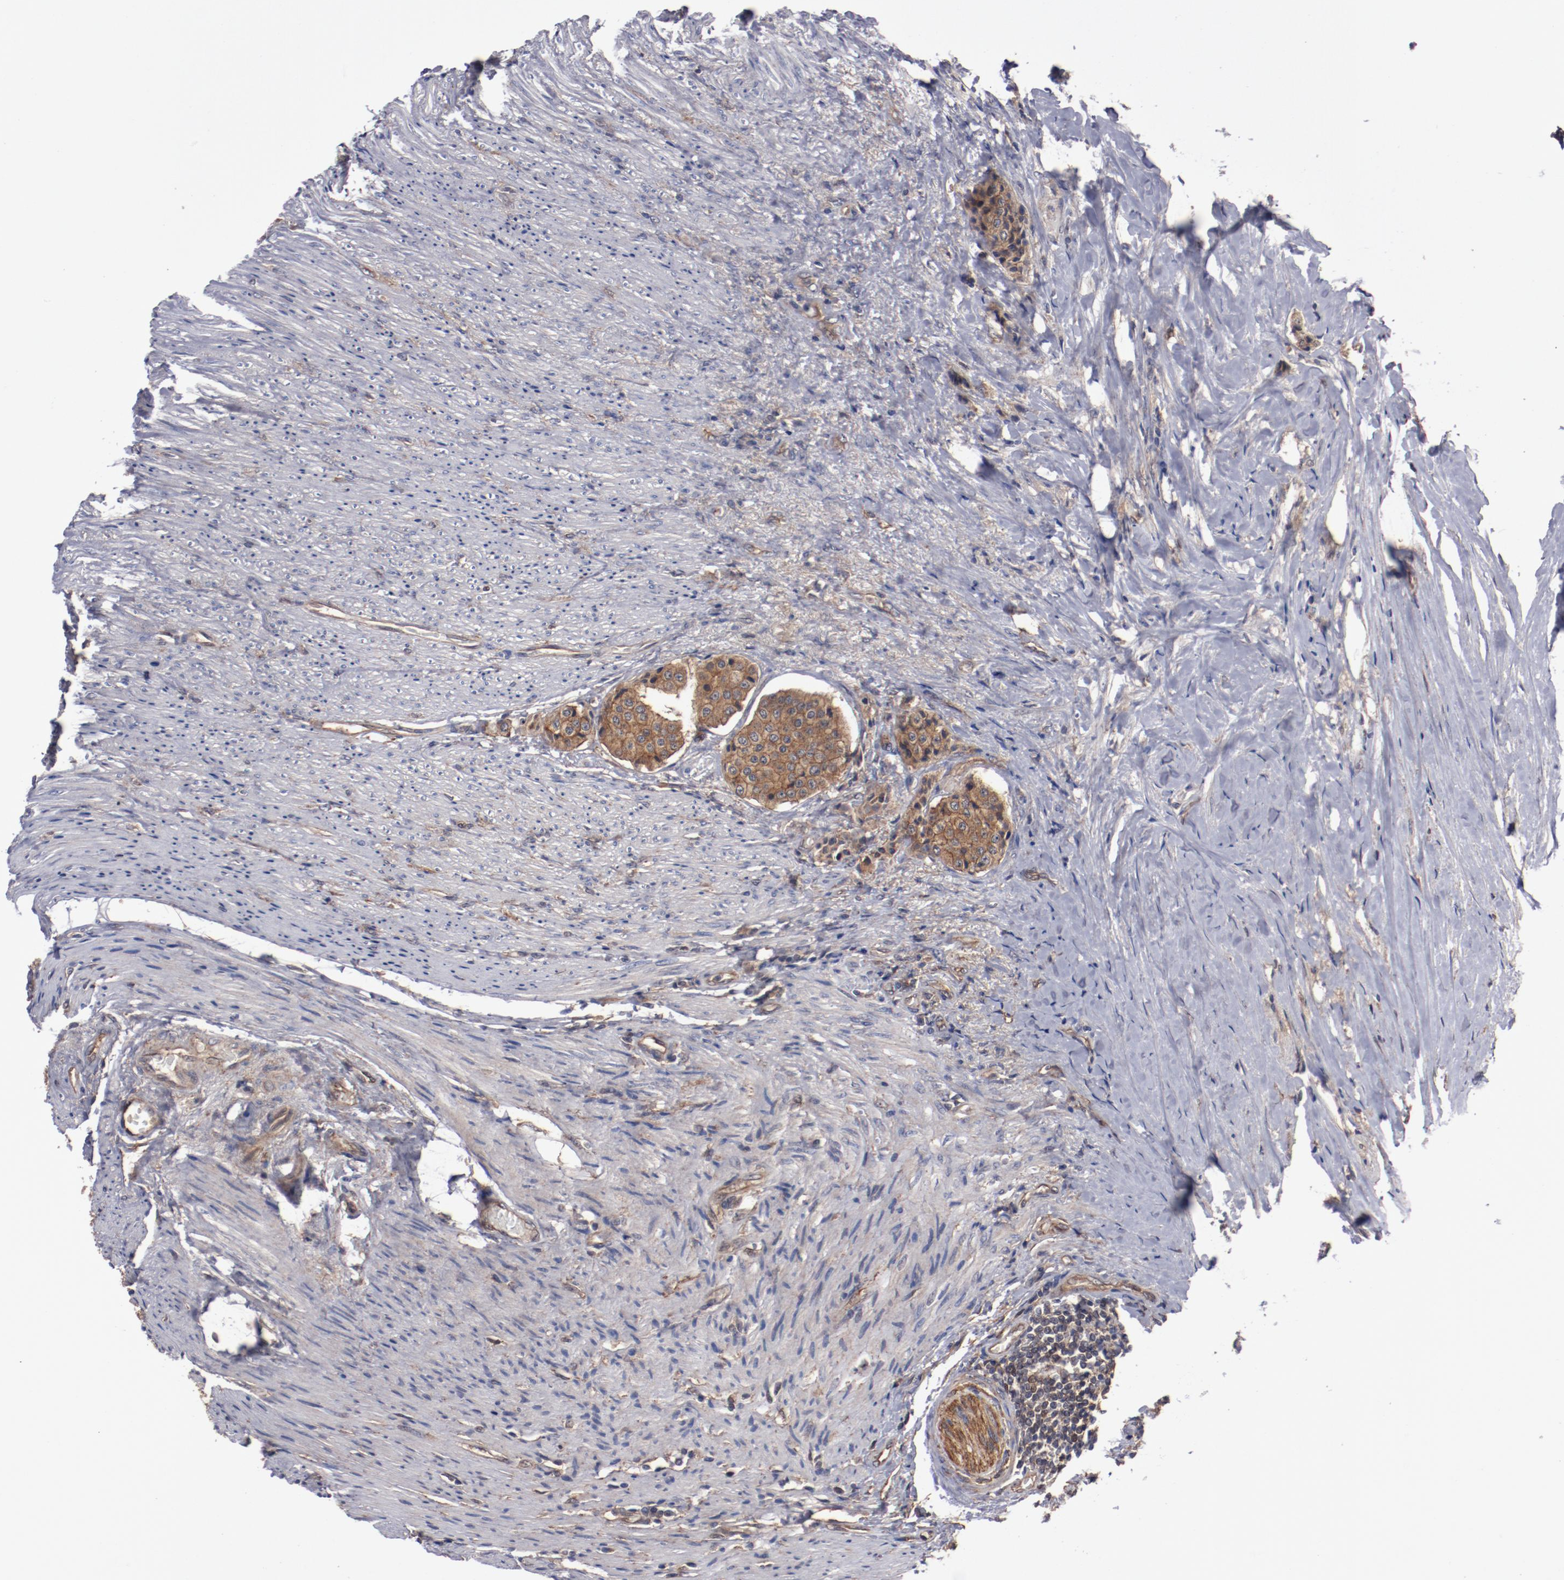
{"staining": {"intensity": "moderate", "quantity": ">75%", "location": "cytoplasmic/membranous"}, "tissue": "carcinoid", "cell_type": "Tumor cells", "image_type": "cancer", "snomed": [{"axis": "morphology", "description": "Carcinoid, malignant, NOS"}, {"axis": "topography", "description": "Colon"}], "caption": "Immunohistochemistry (IHC) image of carcinoid stained for a protein (brown), which displays medium levels of moderate cytoplasmic/membranous staining in about >75% of tumor cells.", "gene": "DNAAF2", "patient": {"sex": "female", "age": 61}}